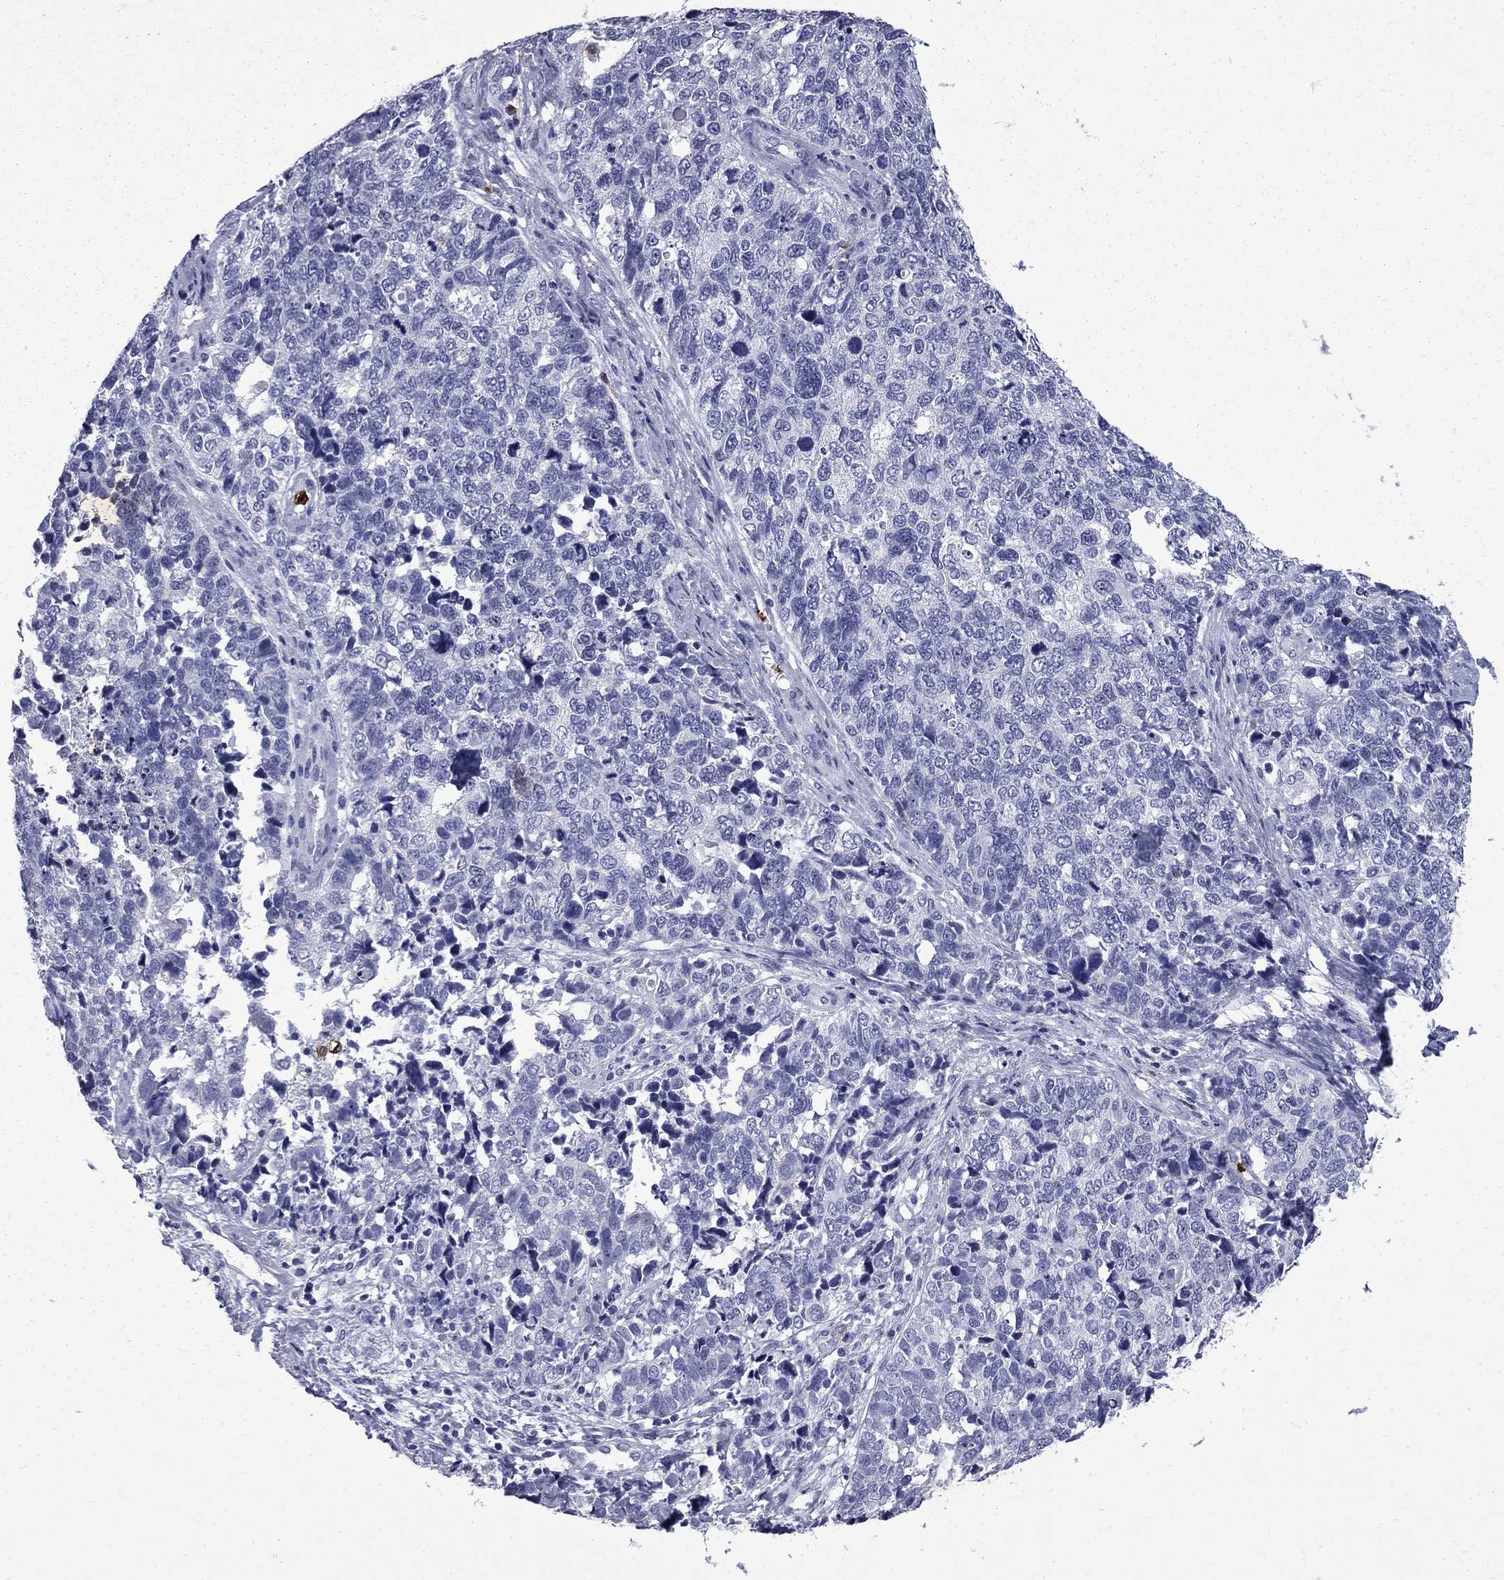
{"staining": {"intensity": "negative", "quantity": "none", "location": "none"}, "tissue": "cervical cancer", "cell_type": "Tumor cells", "image_type": "cancer", "snomed": [{"axis": "morphology", "description": "Squamous cell carcinoma, NOS"}, {"axis": "topography", "description": "Cervix"}], "caption": "An immunohistochemistry (IHC) histopathology image of cervical squamous cell carcinoma is shown. There is no staining in tumor cells of cervical squamous cell carcinoma. (Stains: DAB (3,3'-diaminobenzidine) immunohistochemistry (IHC) with hematoxylin counter stain, Microscopy: brightfield microscopy at high magnification).", "gene": "TRIM29", "patient": {"sex": "female", "age": 63}}